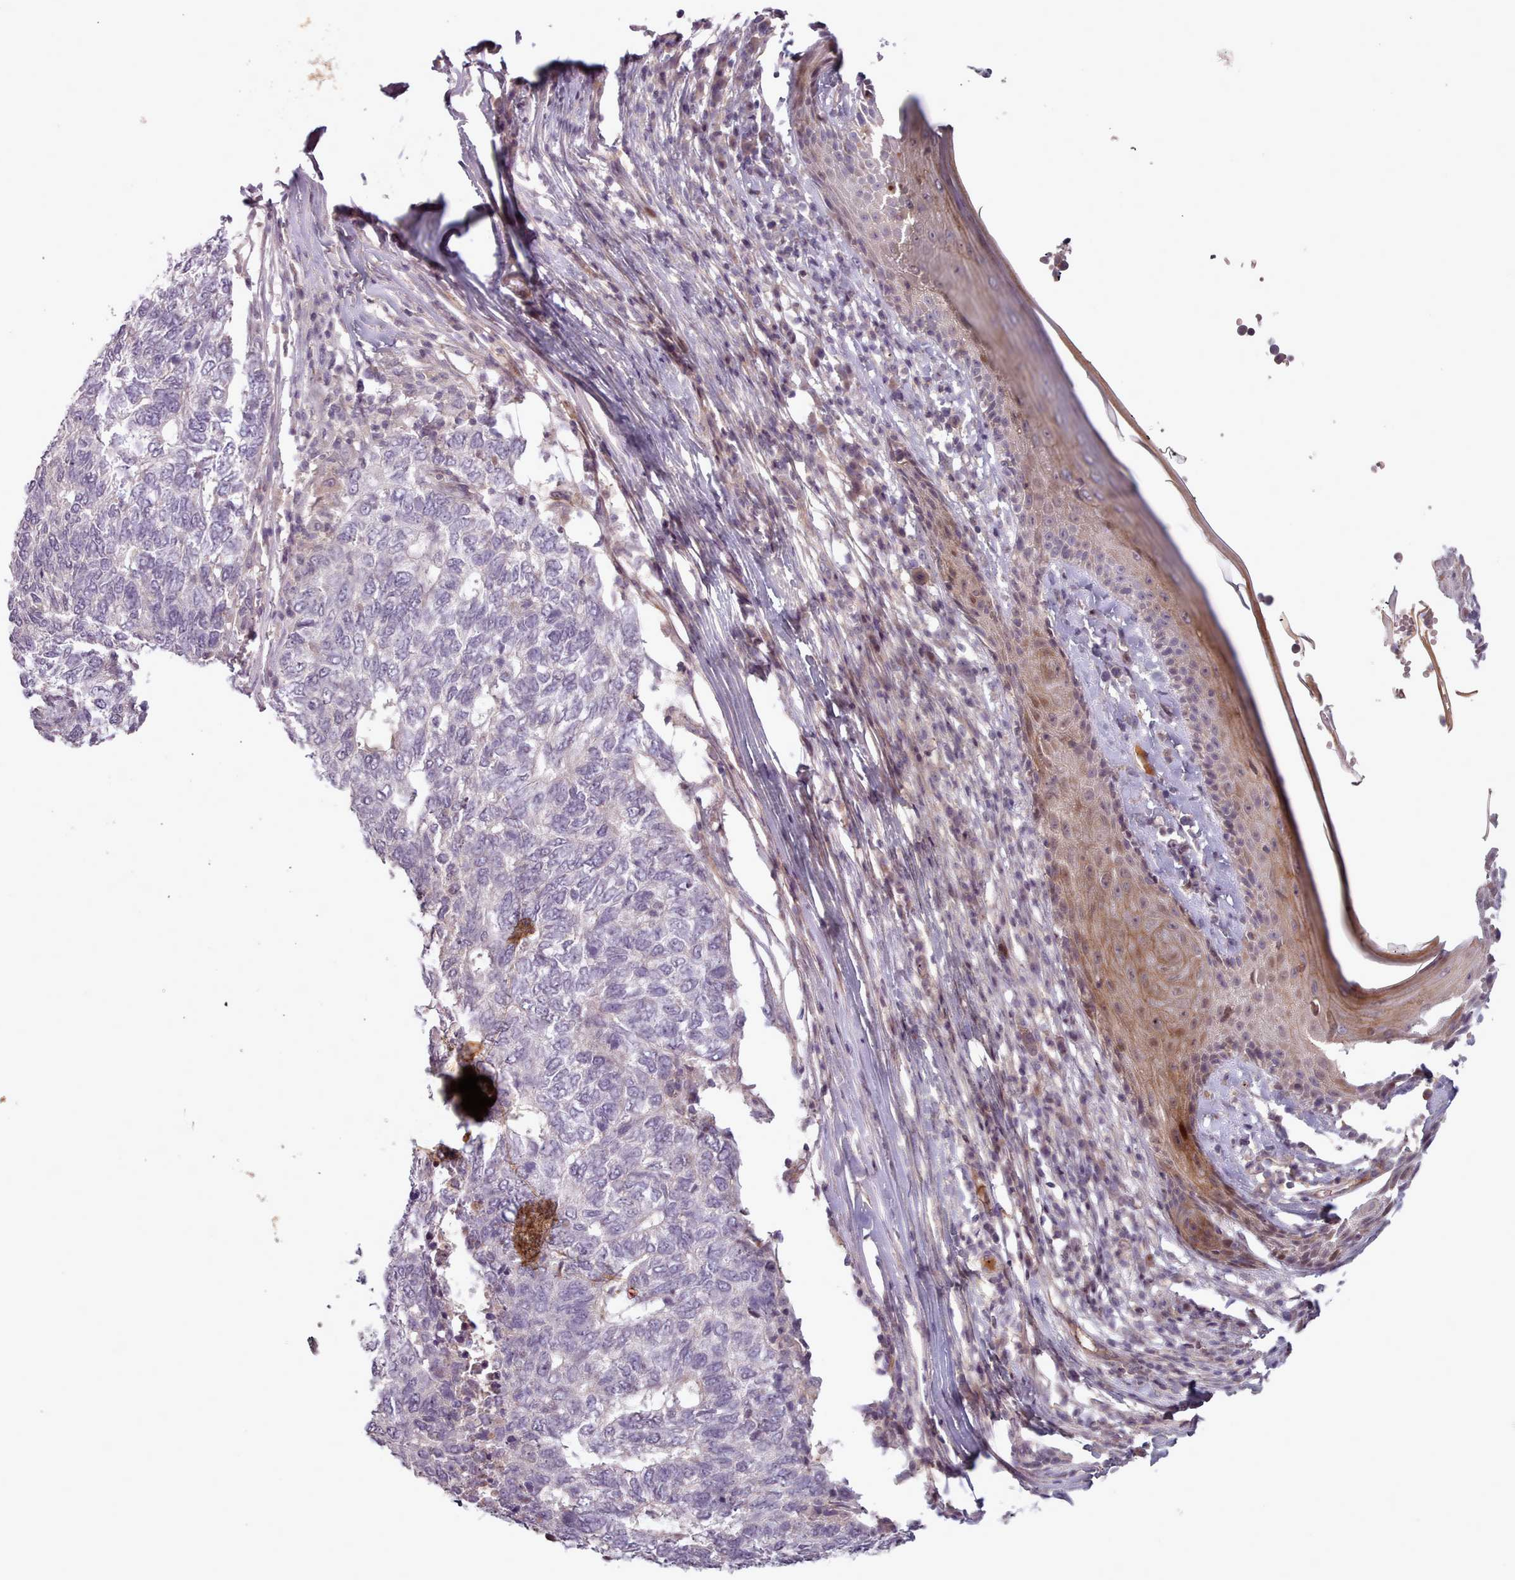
{"staining": {"intensity": "negative", "quantity": "none", "location": "none"}, "tissue": "skin cancer", "cell_type": "Tumor cells", "image_type": "cancer", "snomed": [{"axis": "morphology", "description": "Basal cell carcinoma"}, {"axis": "topography", "description": "Skin"}], "caption": "Micrograph shows no significant protein expression in tumor cells of skin cancer (basal cell carcinoma).", "gene": "LEFTY2", "patient": {"sex": "female", "age": 65}}